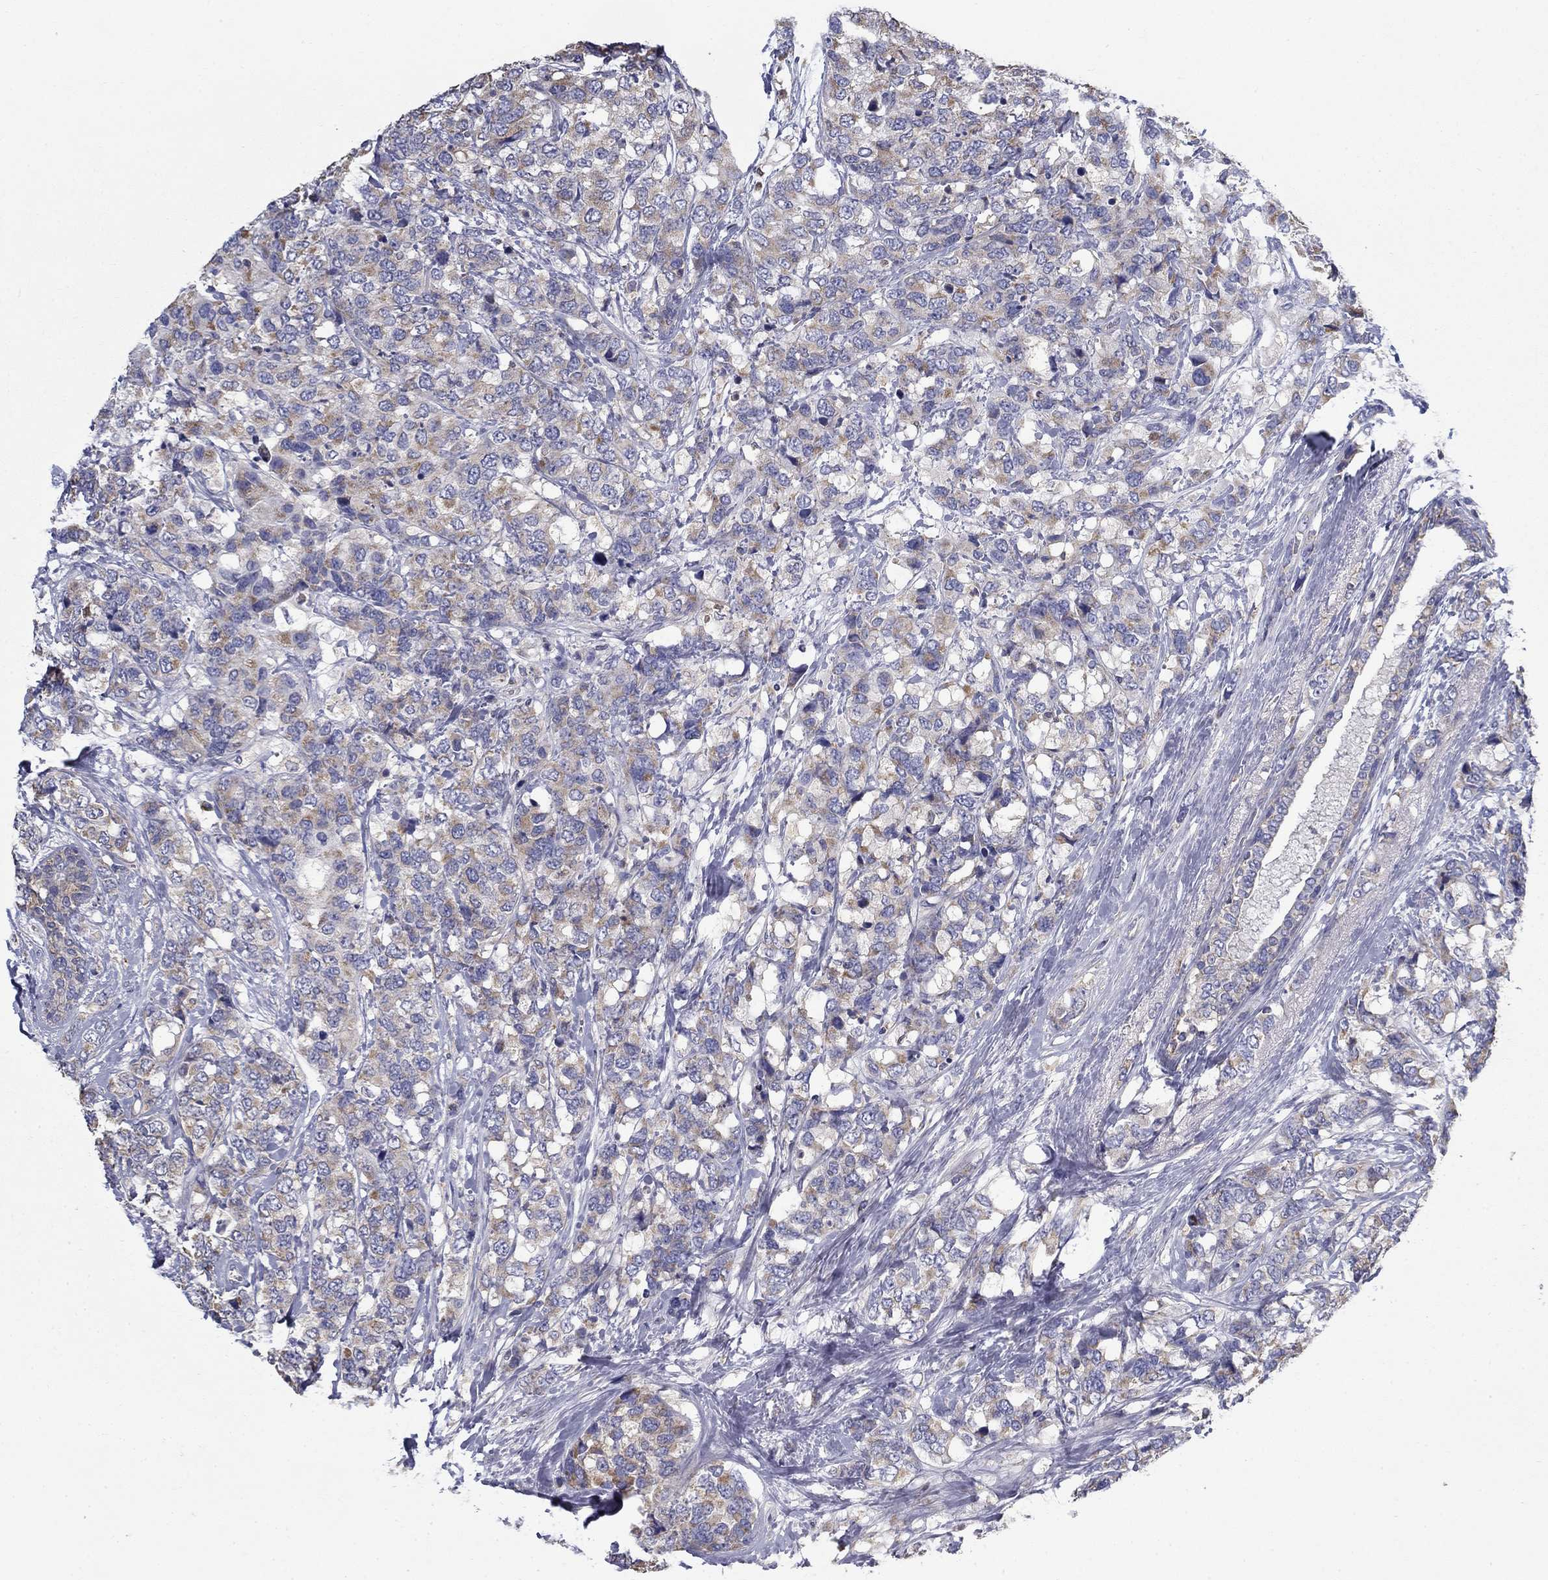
{"staining": {"intensity": "moderate", "quantity": ">75%", "location": "cytoplasmic/membranous"}, "tissue": "breast cancer", "cell_type": "Tumor cells", "image_type": "cancer", "snomed": [{"axis": "morphology", "description": "Lobular carcinoma"}, {"axis": "topography", "description": "Breast"}], "caption": "A micrograph of breast cancer stained for a protein exhibits moderate cytoplasmic/membranous brown staining in tumor cells.", "gene": "NME5", "patient": {"sex": "female", "age": 59}}